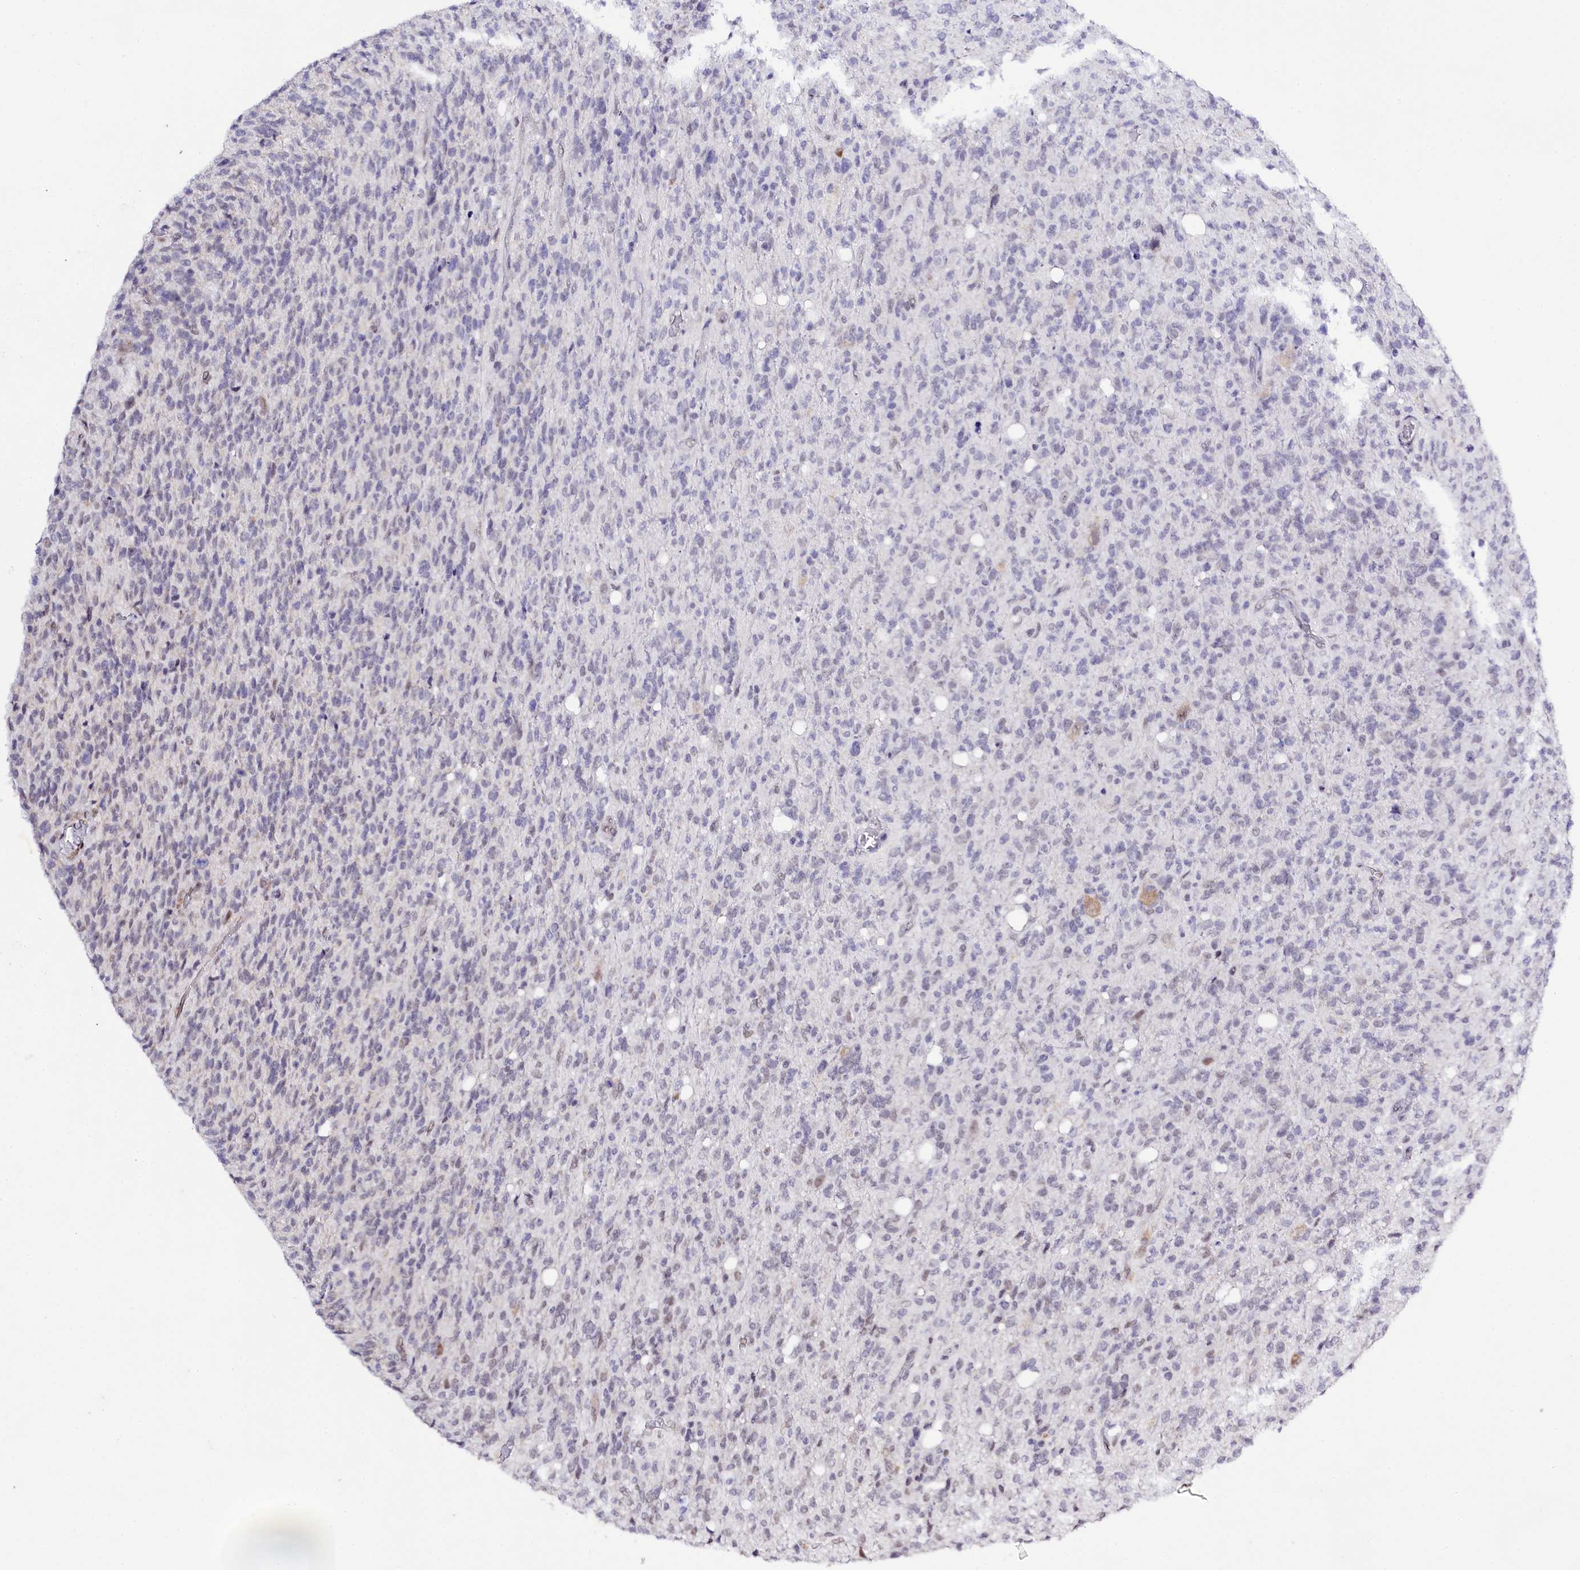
{"staining": {"intensity": "weak", "quantity": "<25%", "location": "nuclear"}, "tissue": "glioma", "cell_type": "Tumor cells", "image_type": "cancer", "snomed": [{"axis": "morphology", "description": "Glioma, malignant, High grade"}, {"axis": "topography", "description": "Brain"}], "caption": "This is an immunohistochemistry (IHC) micrograph of glioma. There is no expression in tumor cells.", "gene": "SPATS2", "patient": {"sex": "female", "age": 57}}